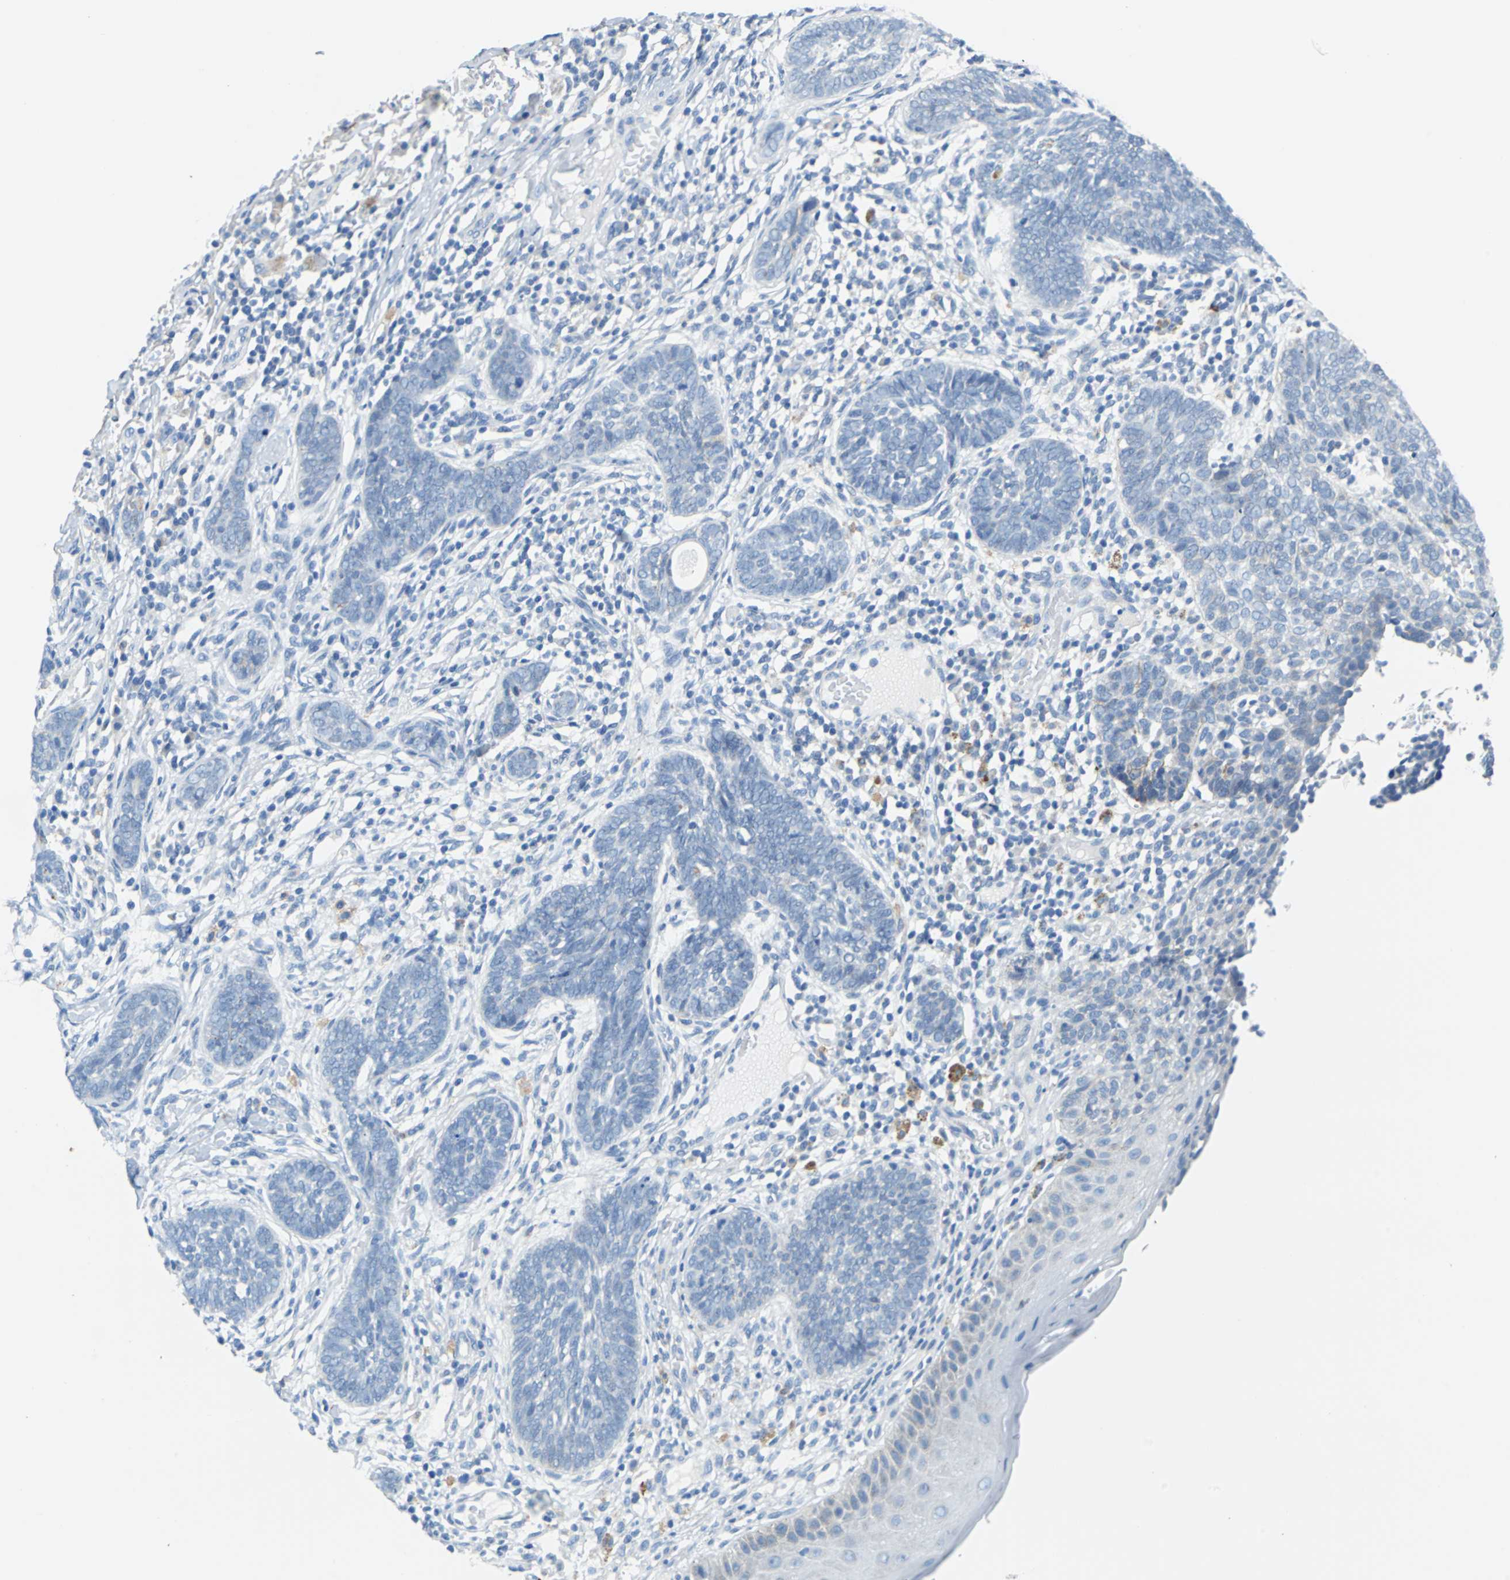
{"staining": {"intensity": "negative", "quantity": "none", "location": "none"}, "tissue": "skin cancer", "cell_type": "Tumor cells", "image_type": "cancer", "snomed": [{"axis": "morphology", "description": "Normal tissue, NOS"}, {"axis": "morphology", "description": "Basal cell carcinoma"}, {"axis": "topography", "description": "Skin"}], "caption": "Immunohistochemistry image of neoplastic tissue: human skin basal cell carcinoma stained with DAB (3,3'-diaminobenzidine) displays no significant protein expression in tumor cells.", "gene": "TEX264", "patient": {"sex": "male", "age": 87}}